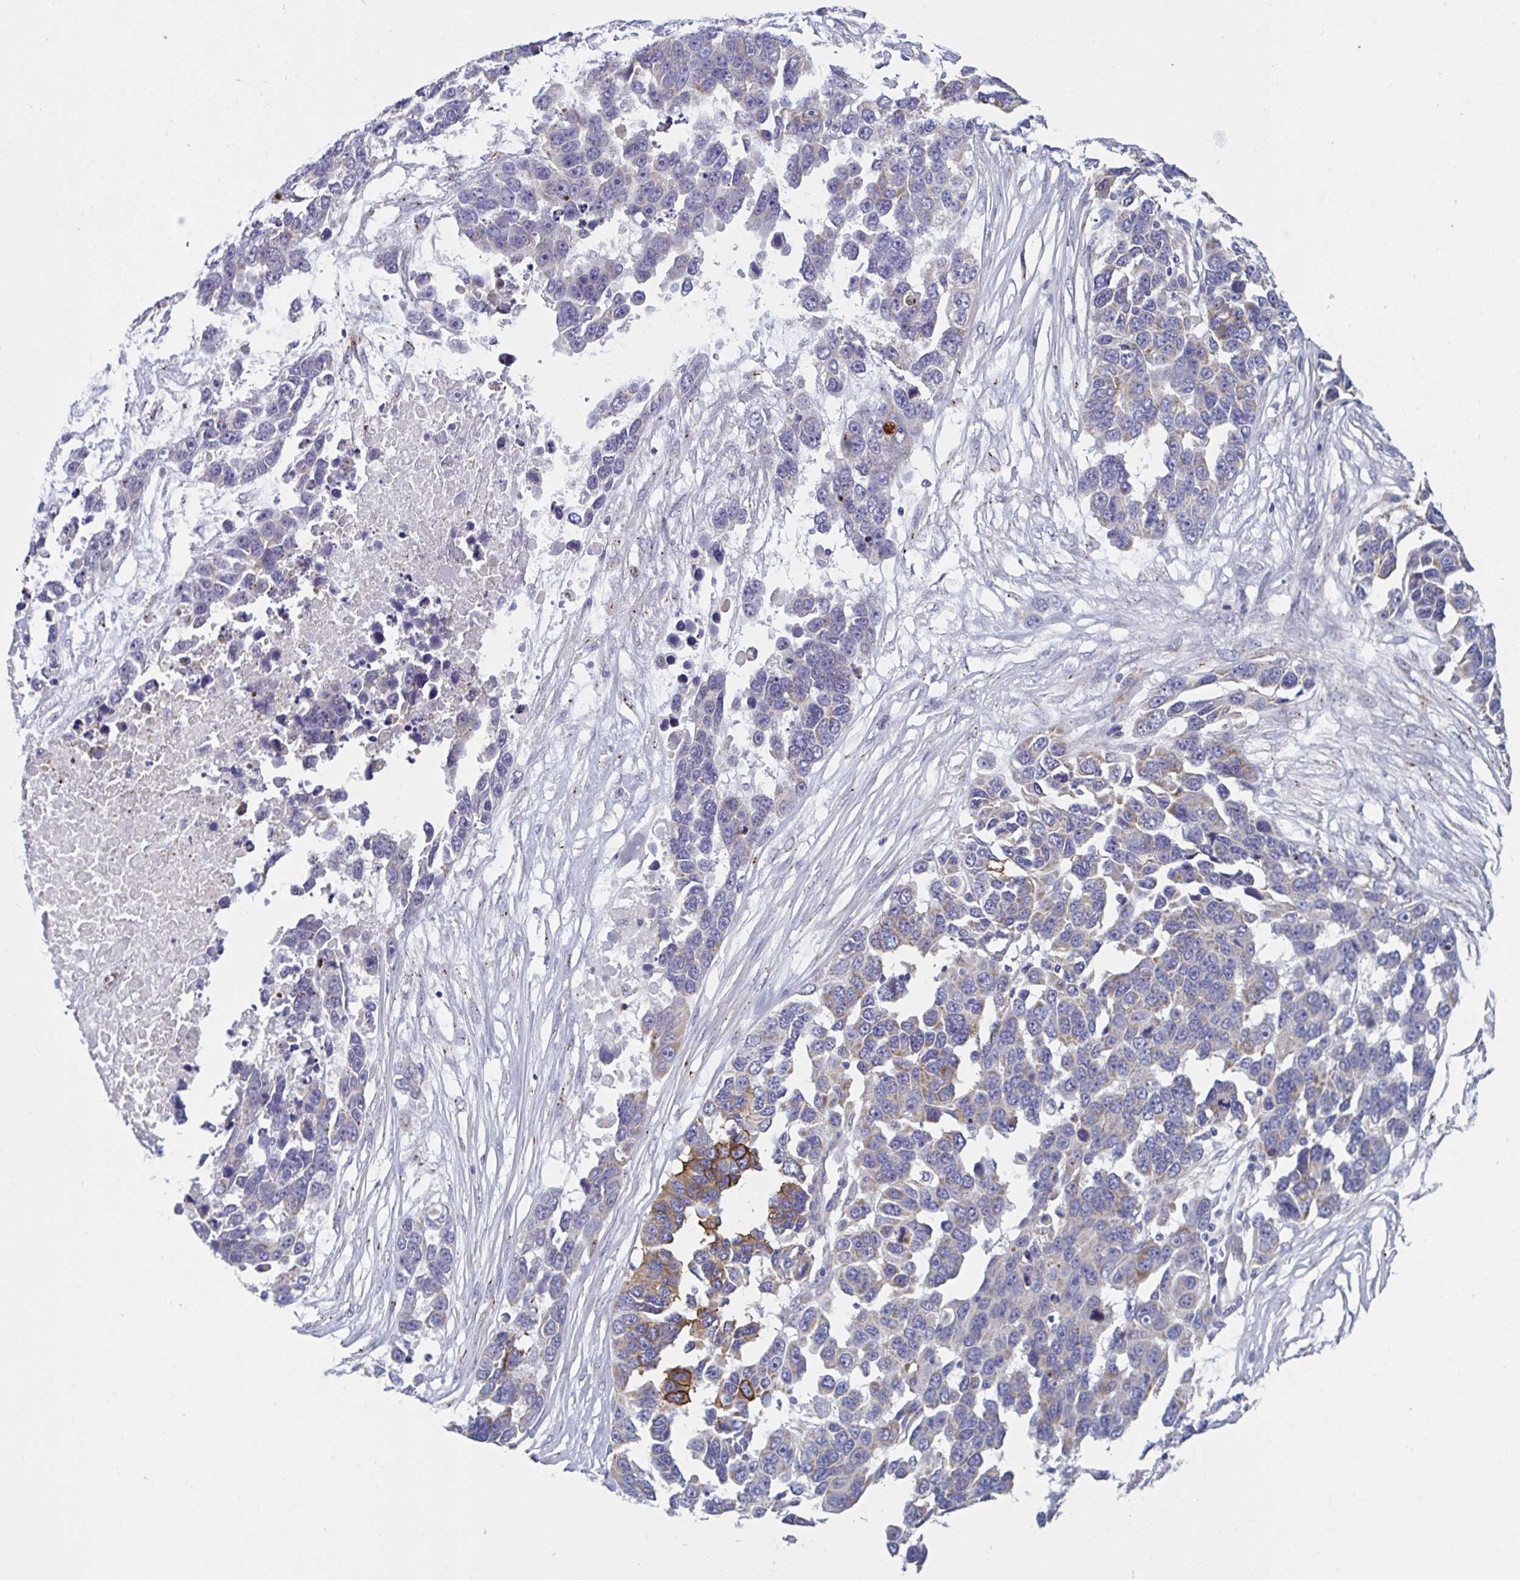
{"staining": {"intensity": "strong", "quantity": "<25%", "location": "cytoplasmic/membranous"}, "tissue": "ovarian cancer", "cell_type": "Tumor cells", "image_type": "cancer", "snomed": [{"axis": "morphology", "description": "Cystadenocarcinoma, serous, NOS"}, {"axis": "topography", "description": "Ovary"}], "caption": "Ovarian cancer (serous cystadenocarcinoma) stained with a protein marker exhibits strong staining in tumor cells.", "gene": "MRPS2", "patient": {"sex": "female", "age": 76}}